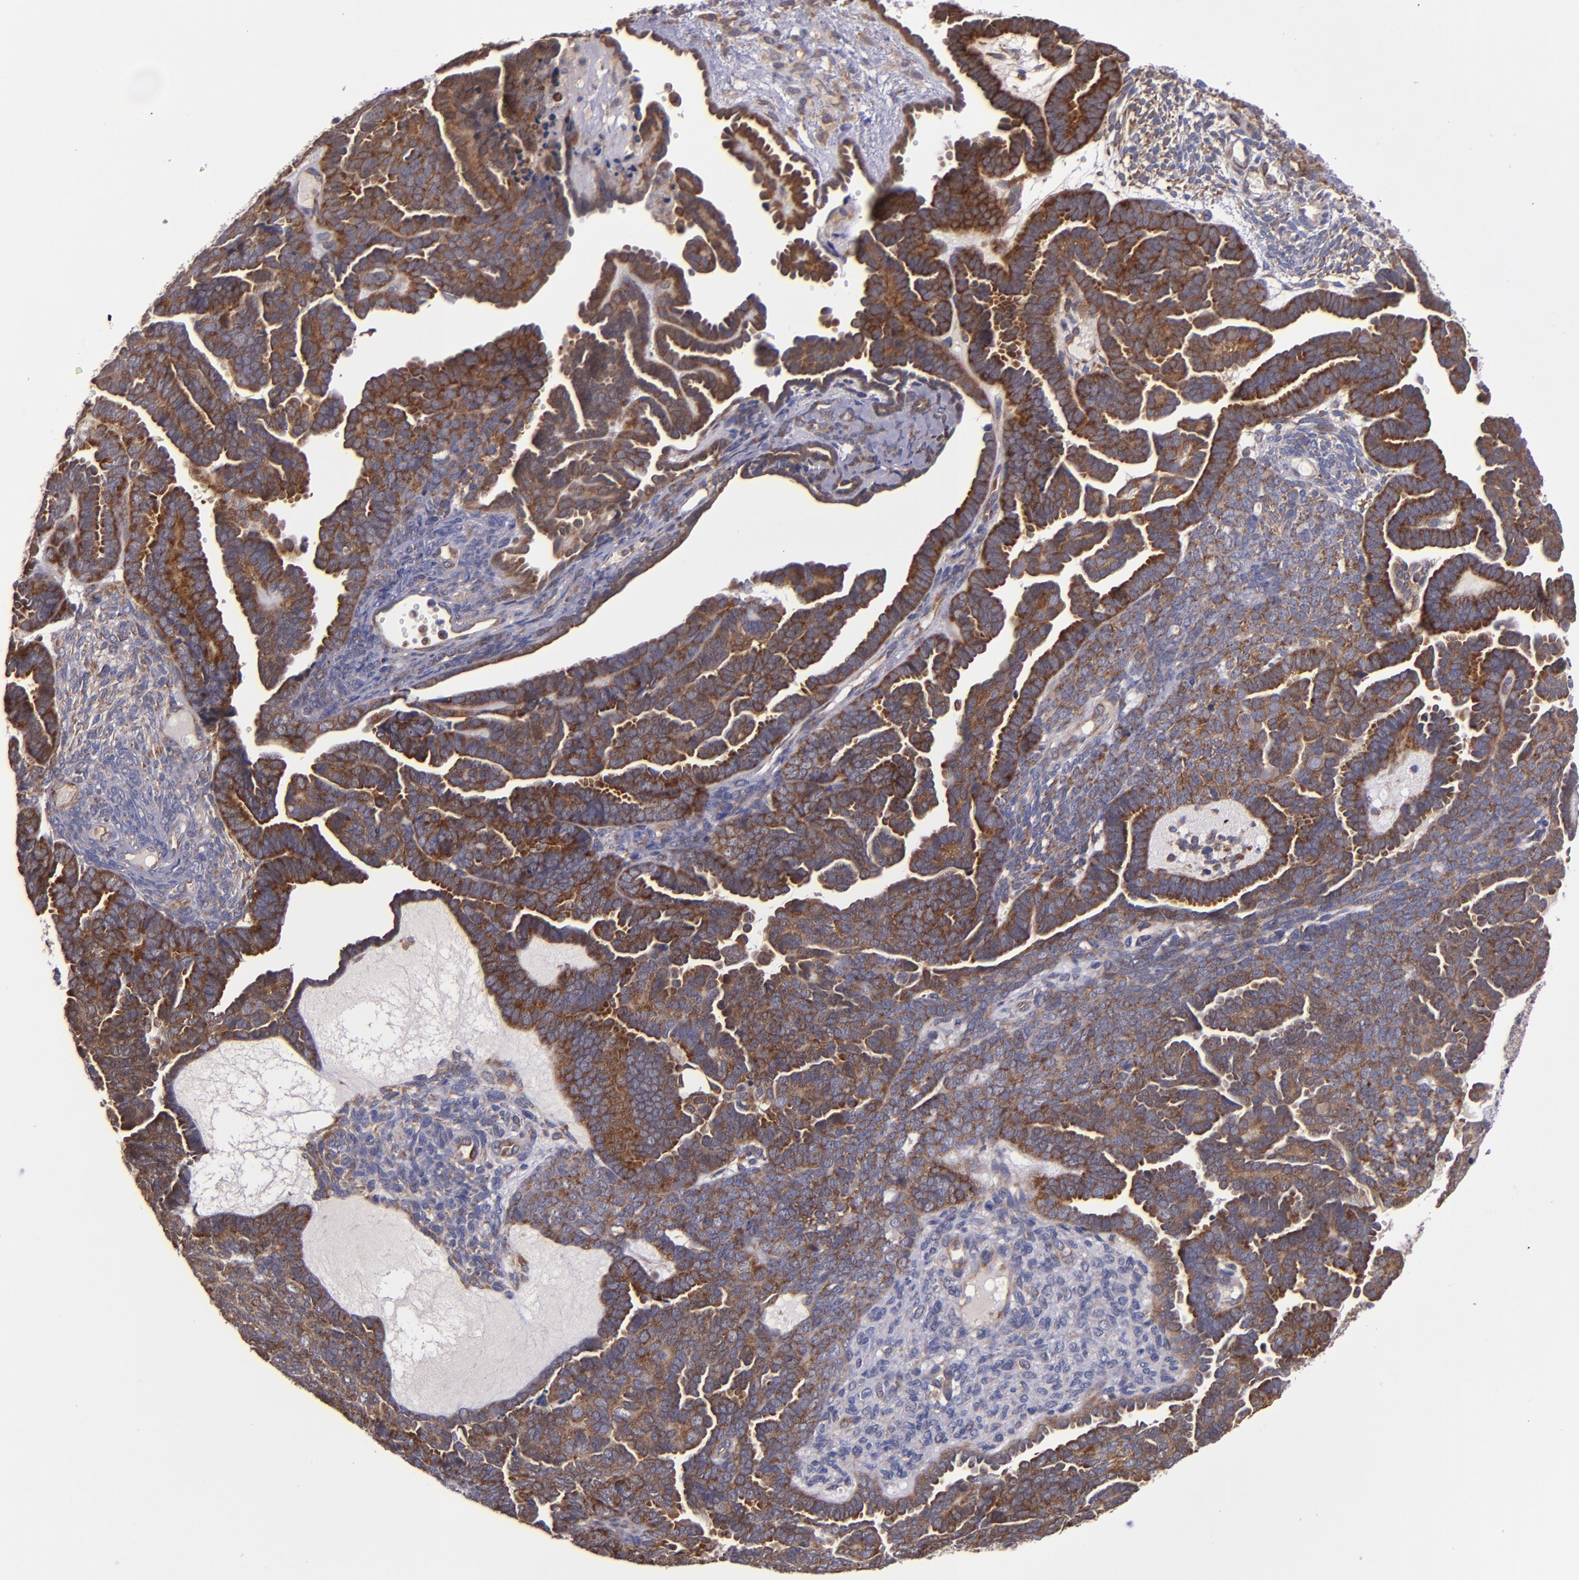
{"staining": {"intensity": "strong", "quantity": ">75%", "location": "cytoplasmic/membranous"}, "tissue": "endometrial cancer", "cell_type": "Tumor cells", "image_type": "cancer", "snomed": [{"axis": "morphology", "description": "Neoplasm, malignant, NOS"}, {"axis": "topography", "description": "Endometrium"}], "caption": "Immunohistochemical staining of malignant neoplasm (endometrial) reveals strong cytoplasmic/membranous protein positivity in about >75% of tumor cells.", "gene": "EIF4ENIF1", "patient": {"sex": "female", "age": 74}}